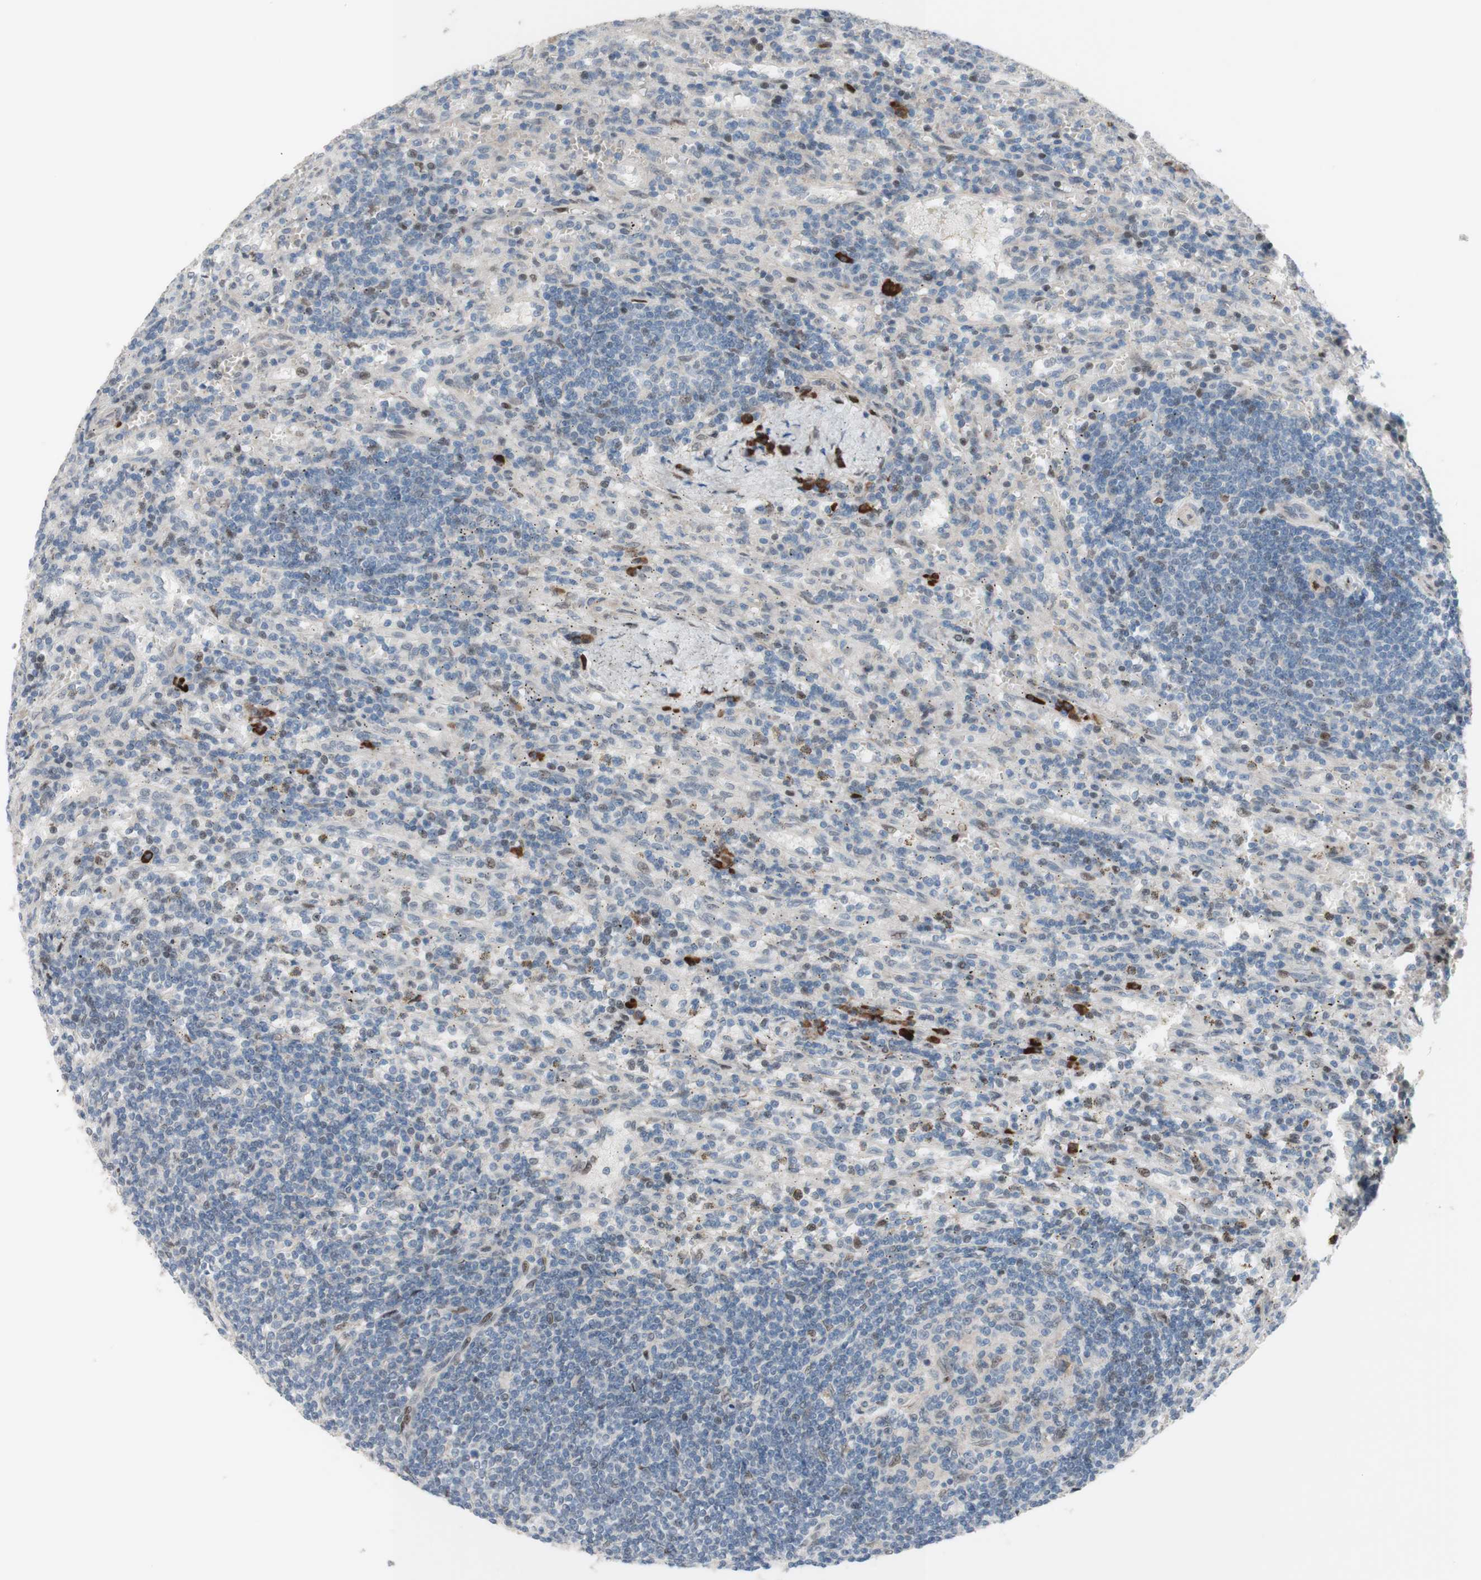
{"staining": {"intensity": "weak", "quantity": "<25%", "location": "nuclear"}, "tissue": "lymphoma", "cell_type": "Tumor cells", "image_type": "cancer", "snomed": [{"axis": "morphology", "description": "Malignant lymphoma, non-Hodgkin's type, Low grade"}, {"axis": "topography", "description": "Spleen"}], "caption": "A histopathology image of human lymphoma is negative for staining in tumor cells.", "gene": "PHTF2", "patient": {"sex": "male", "age": 76}}